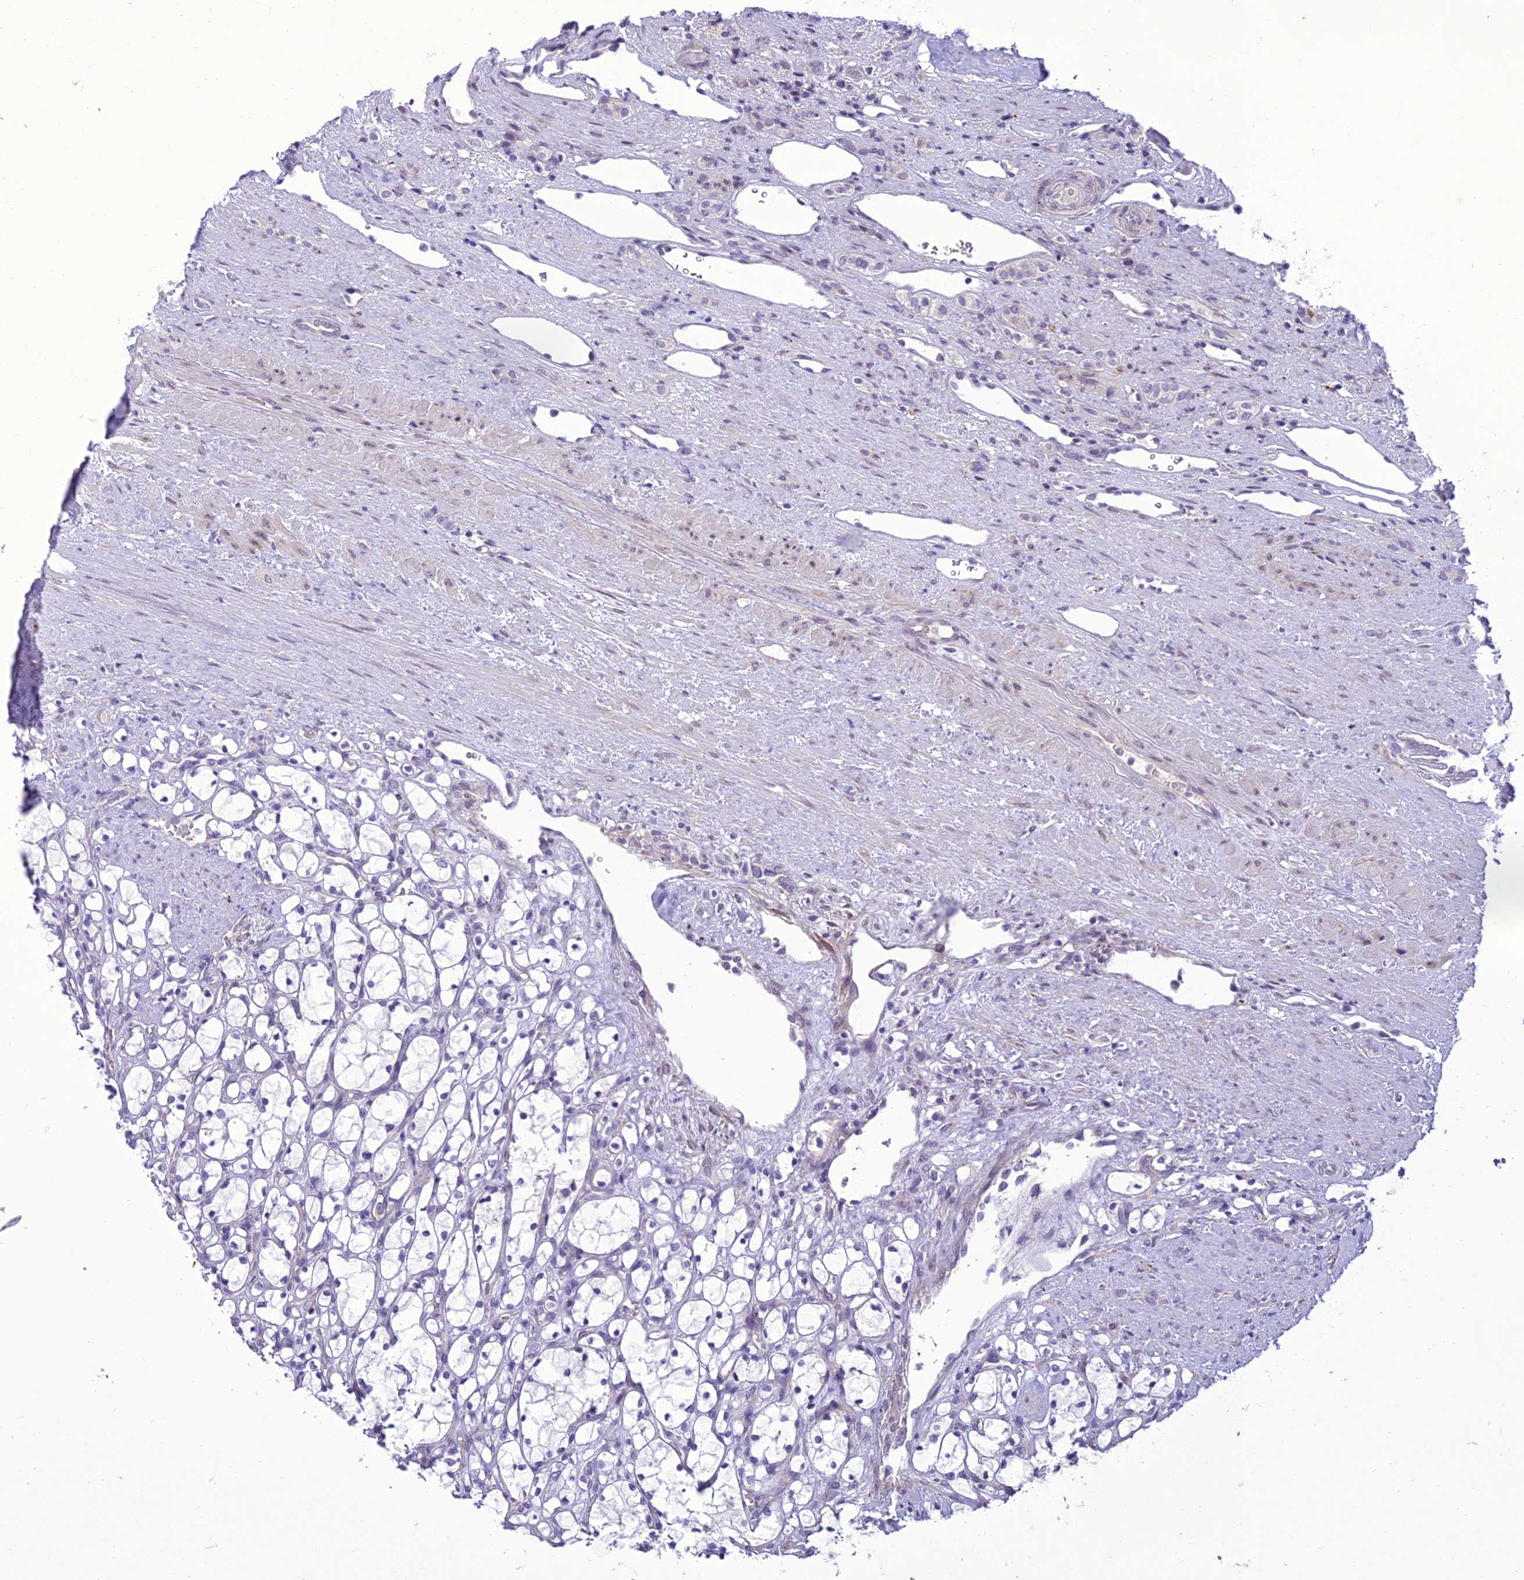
{"staining": {"intensity": "negative", "quantity": "none", "location": "none"}, "tissue": "renal cancer", "cell_type": "Tumor cells", "image_type": "cancer", "snomed": [{"axis": "morphology", "description": "Adenocarcinoma, NOS"}, {"axis": "topography", "description": "Kidney"}], "caption": "Immunohistochemical staining of adenocarcinoma (renal) demonstrates no significant expression in tumor cells.", "gene": "NEURL2", "patient": {"sex": "female", "age": 69}}